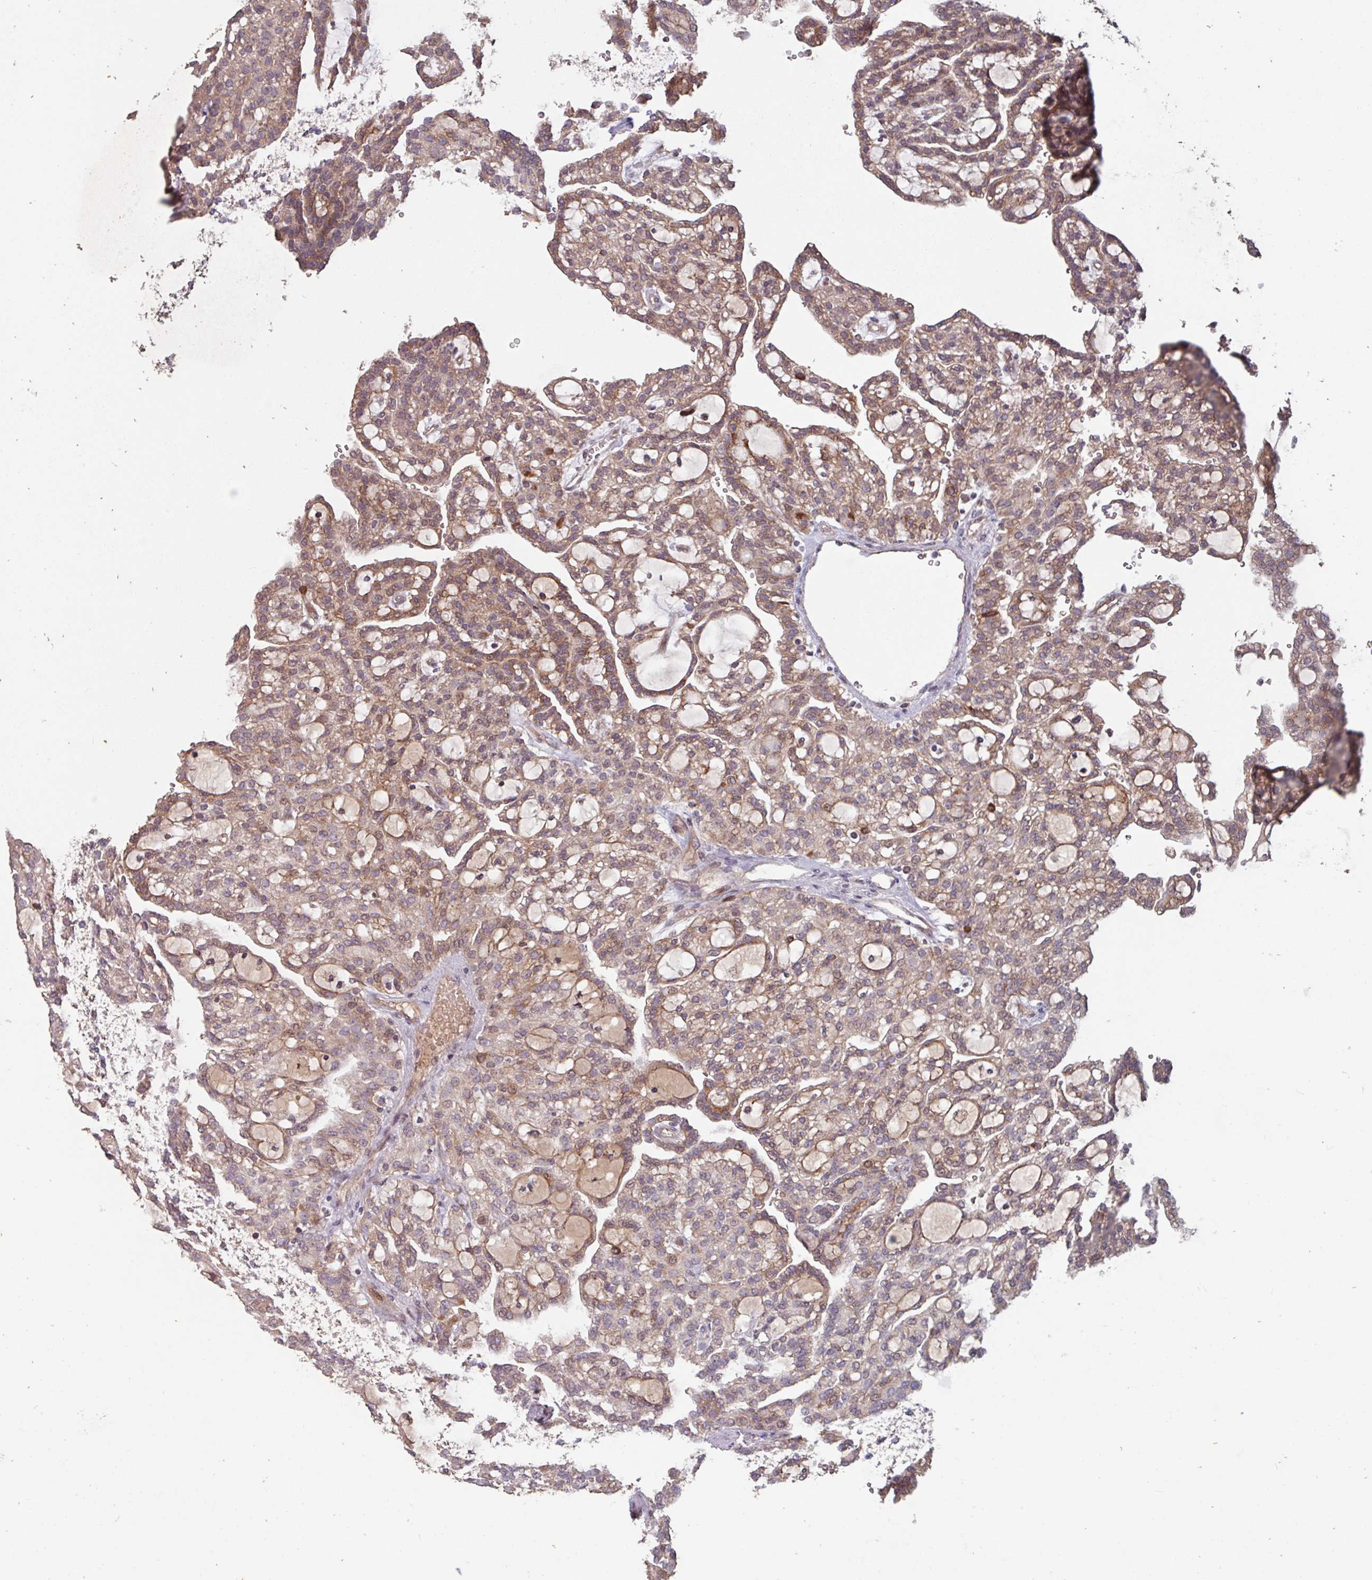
{"staining": {"intensity": "moderate", "quantity": ">75%", "location": "cytoplasmic/membranous"}, "tissue": "renal cancer", "cell_type": "Tumor cells", "image_type": "cancer", "snomed": [{"axis": "morphology", "description": "Adenocarcinoma, NOS"}, {"axis": "topography", "description": "Kidney"}], "caption": "Immunohistochemistry (IHC) (DAB) staining of human adenocarcinoma (renal) shows moderate cytoplasmic/membranous protein expression in approximately >75% of tumor cells.", "gene": "TMEM88", "patient": {"sex": "male", "age": 63}}